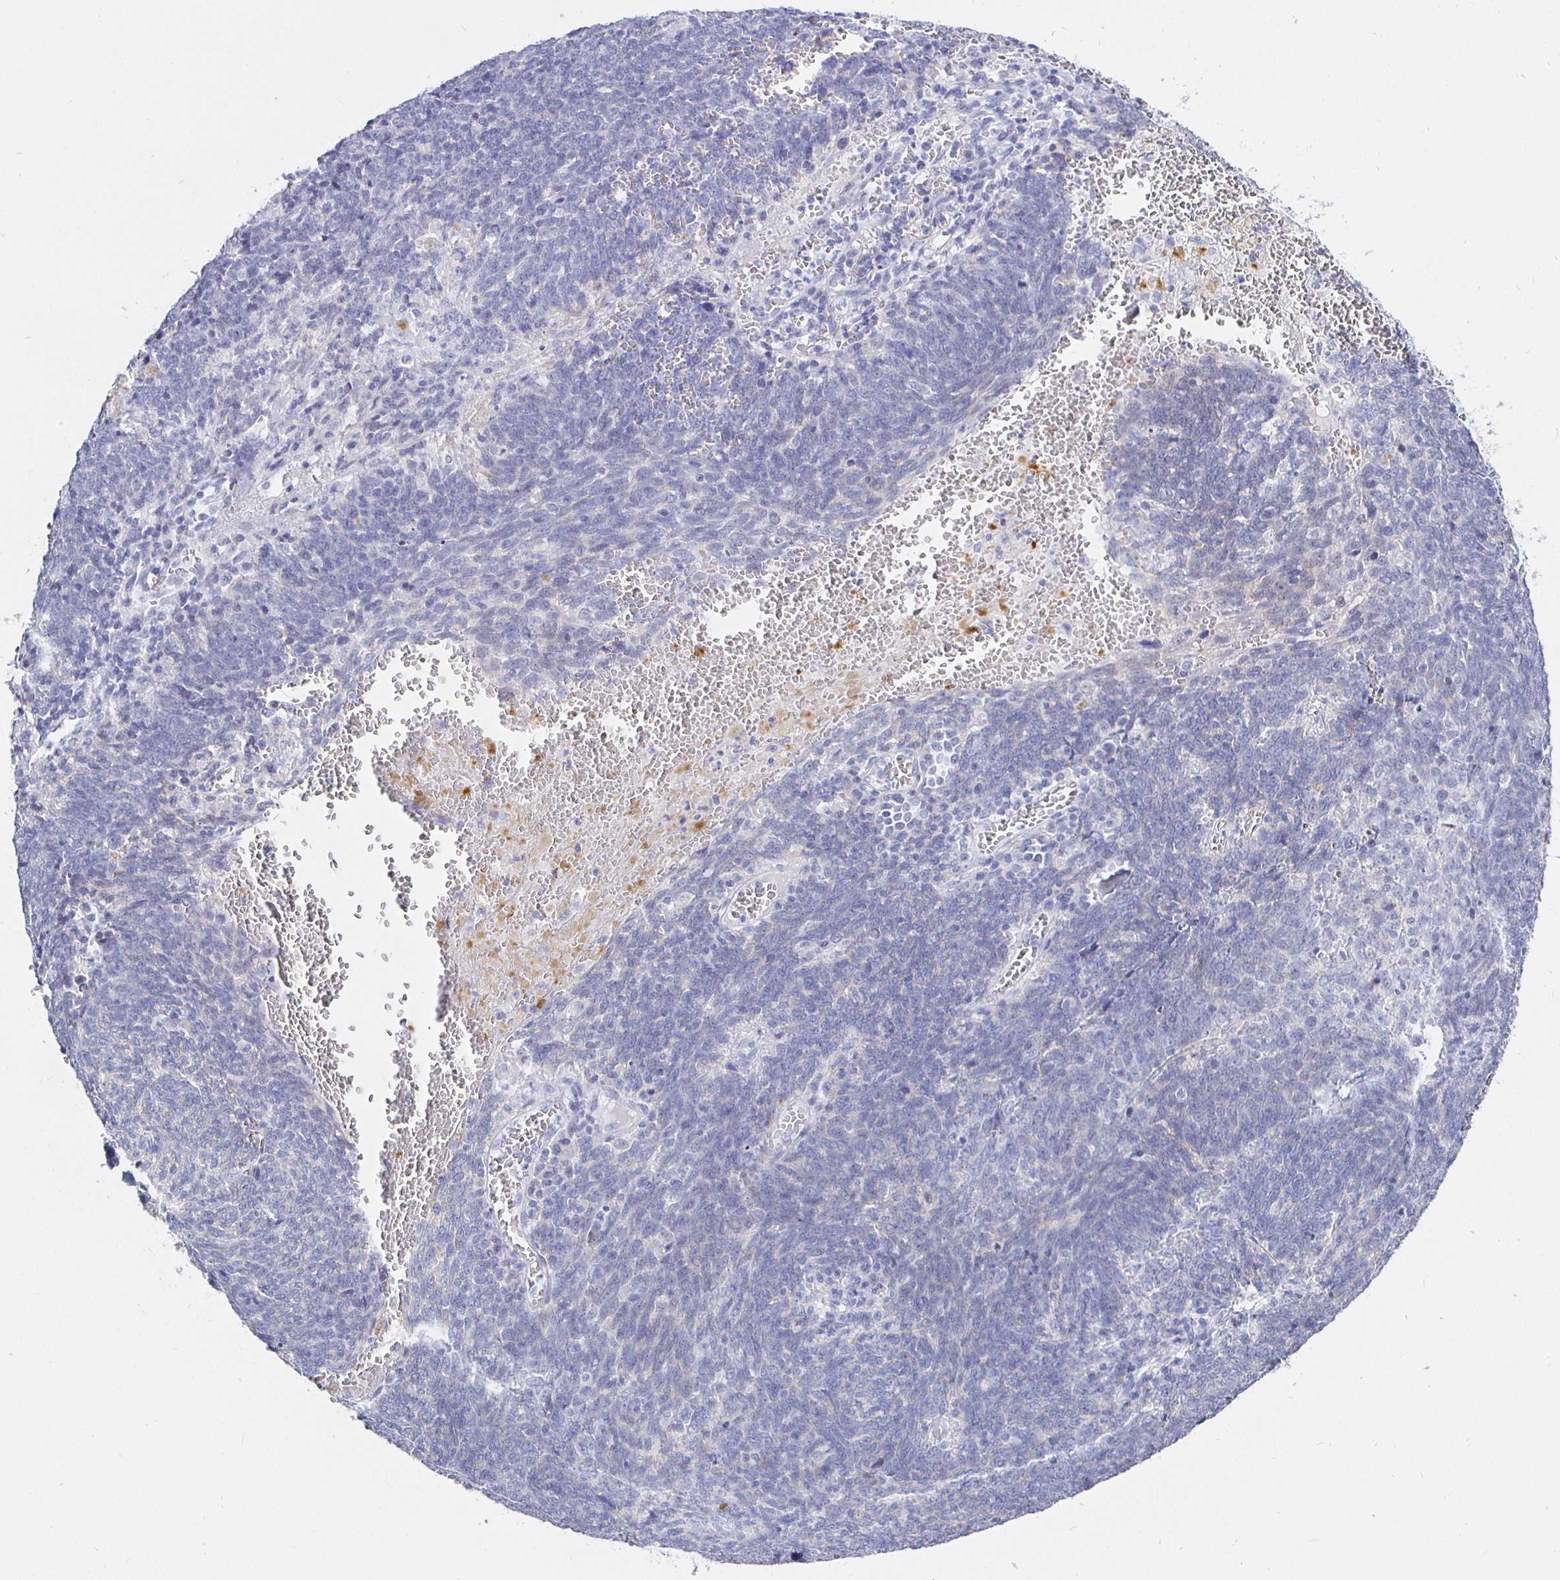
{"staining": {"intensity": "negative", "quantity": "none", "location": "none"}, "tissue": "lung cancer", "cell_type": "Tumor cells", "image_type": "cancer", "snomed": [{"axis": "morphology", "description": "Squamous cell carcinoma, NOS"}, {"axis": "topography", "description": "Lung"}], "caption": "Human lung squamous cell carcinoma stained for a protein using immunohistochemistry demonstrates no expression in tumor cells.", "gene": "CR2", "patient": {"sex": "female", "age": 72}}